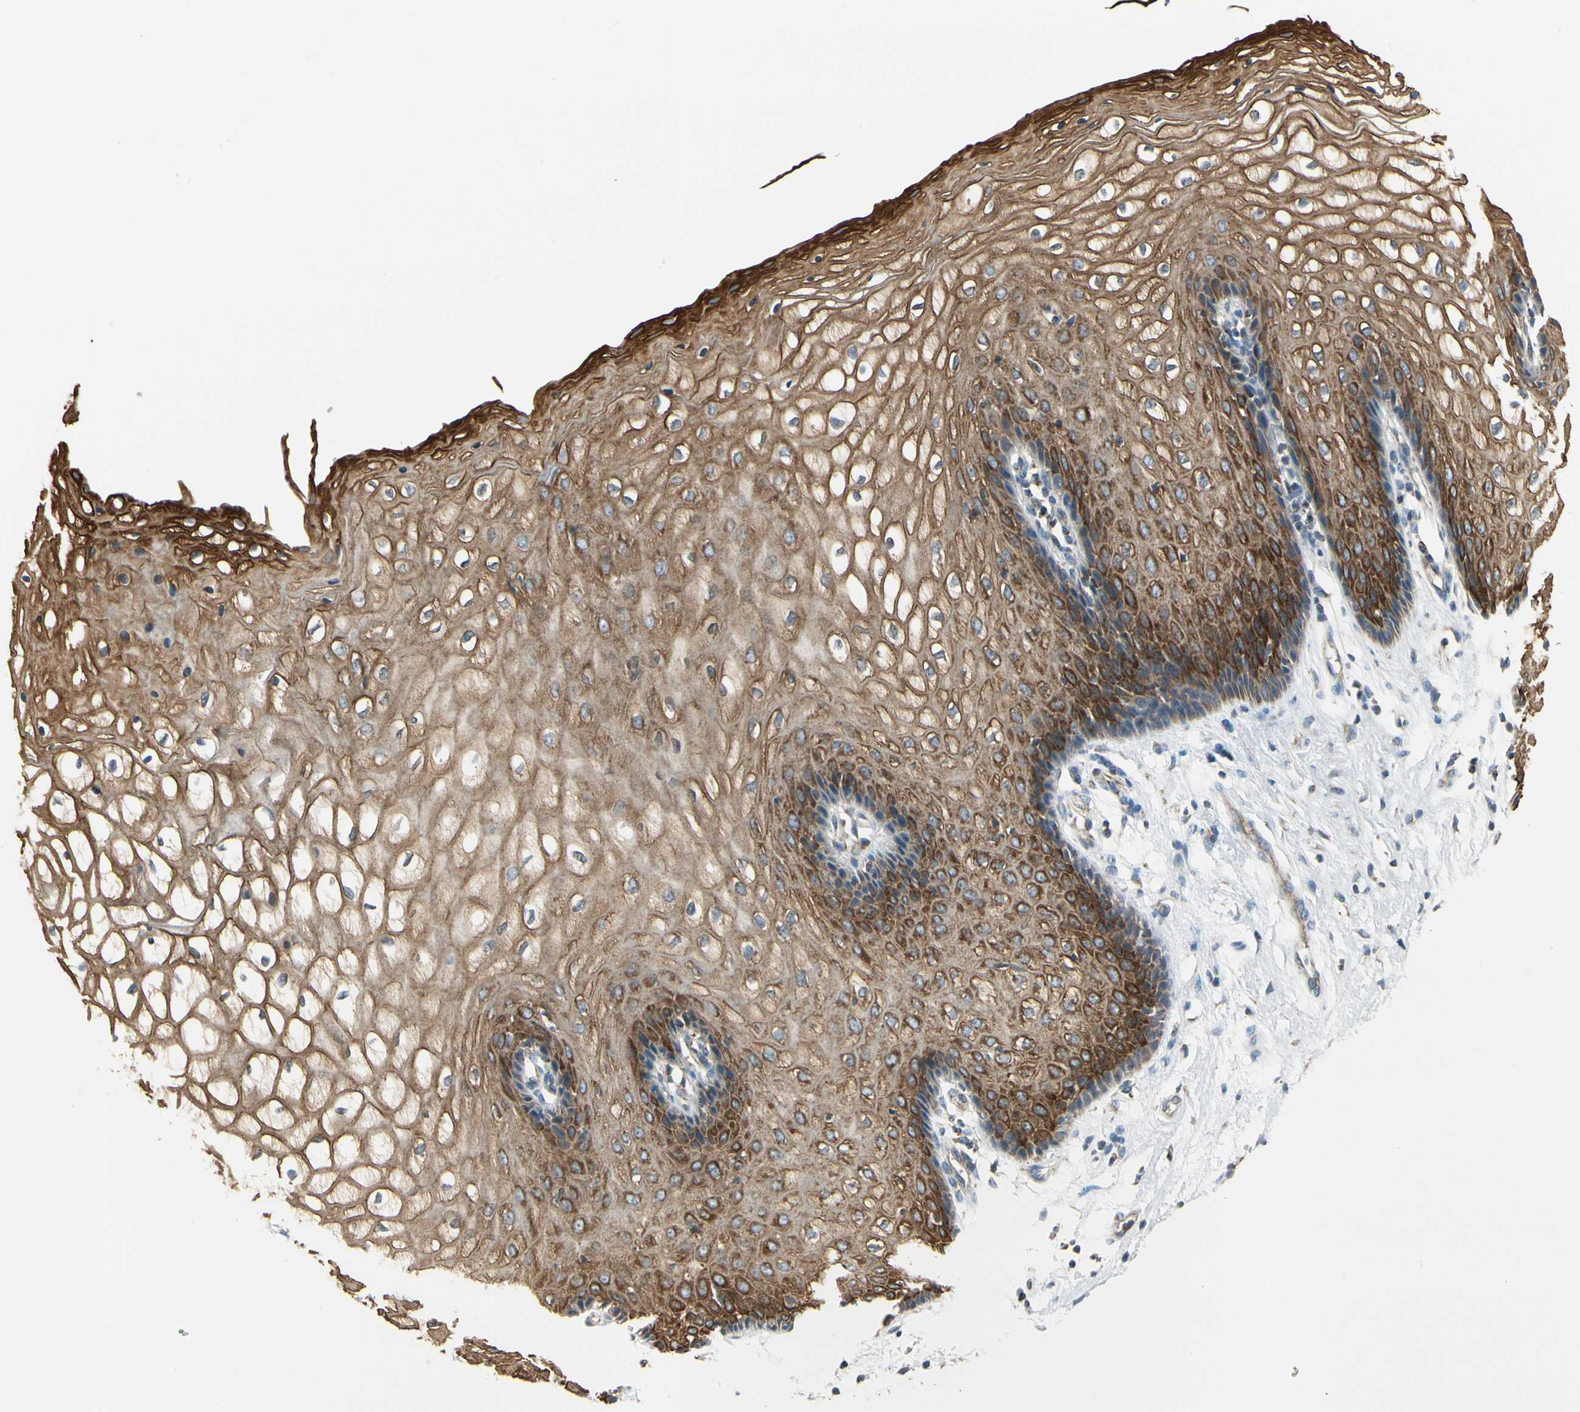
{"staining": {"intensity": "strong", "quantity": ">75%", "location": "cytoplasmic/membranous"}, "tissue": "vagina", "cell_type": "Squamous epithelial cells", "image_type": "normal", "snomed": [{"axis": "morphology", "description": "Normal tissue, NOS"}, {"axis": "topography", "description": "Vagina"}], "caption": "A brown stain highlights strong cytoplasmic/membranous positivity of a protein in squamous epithelial cells of normal vagina.", "gene": "EPHB3", "patient": {"sex": "female", "age": 34}}